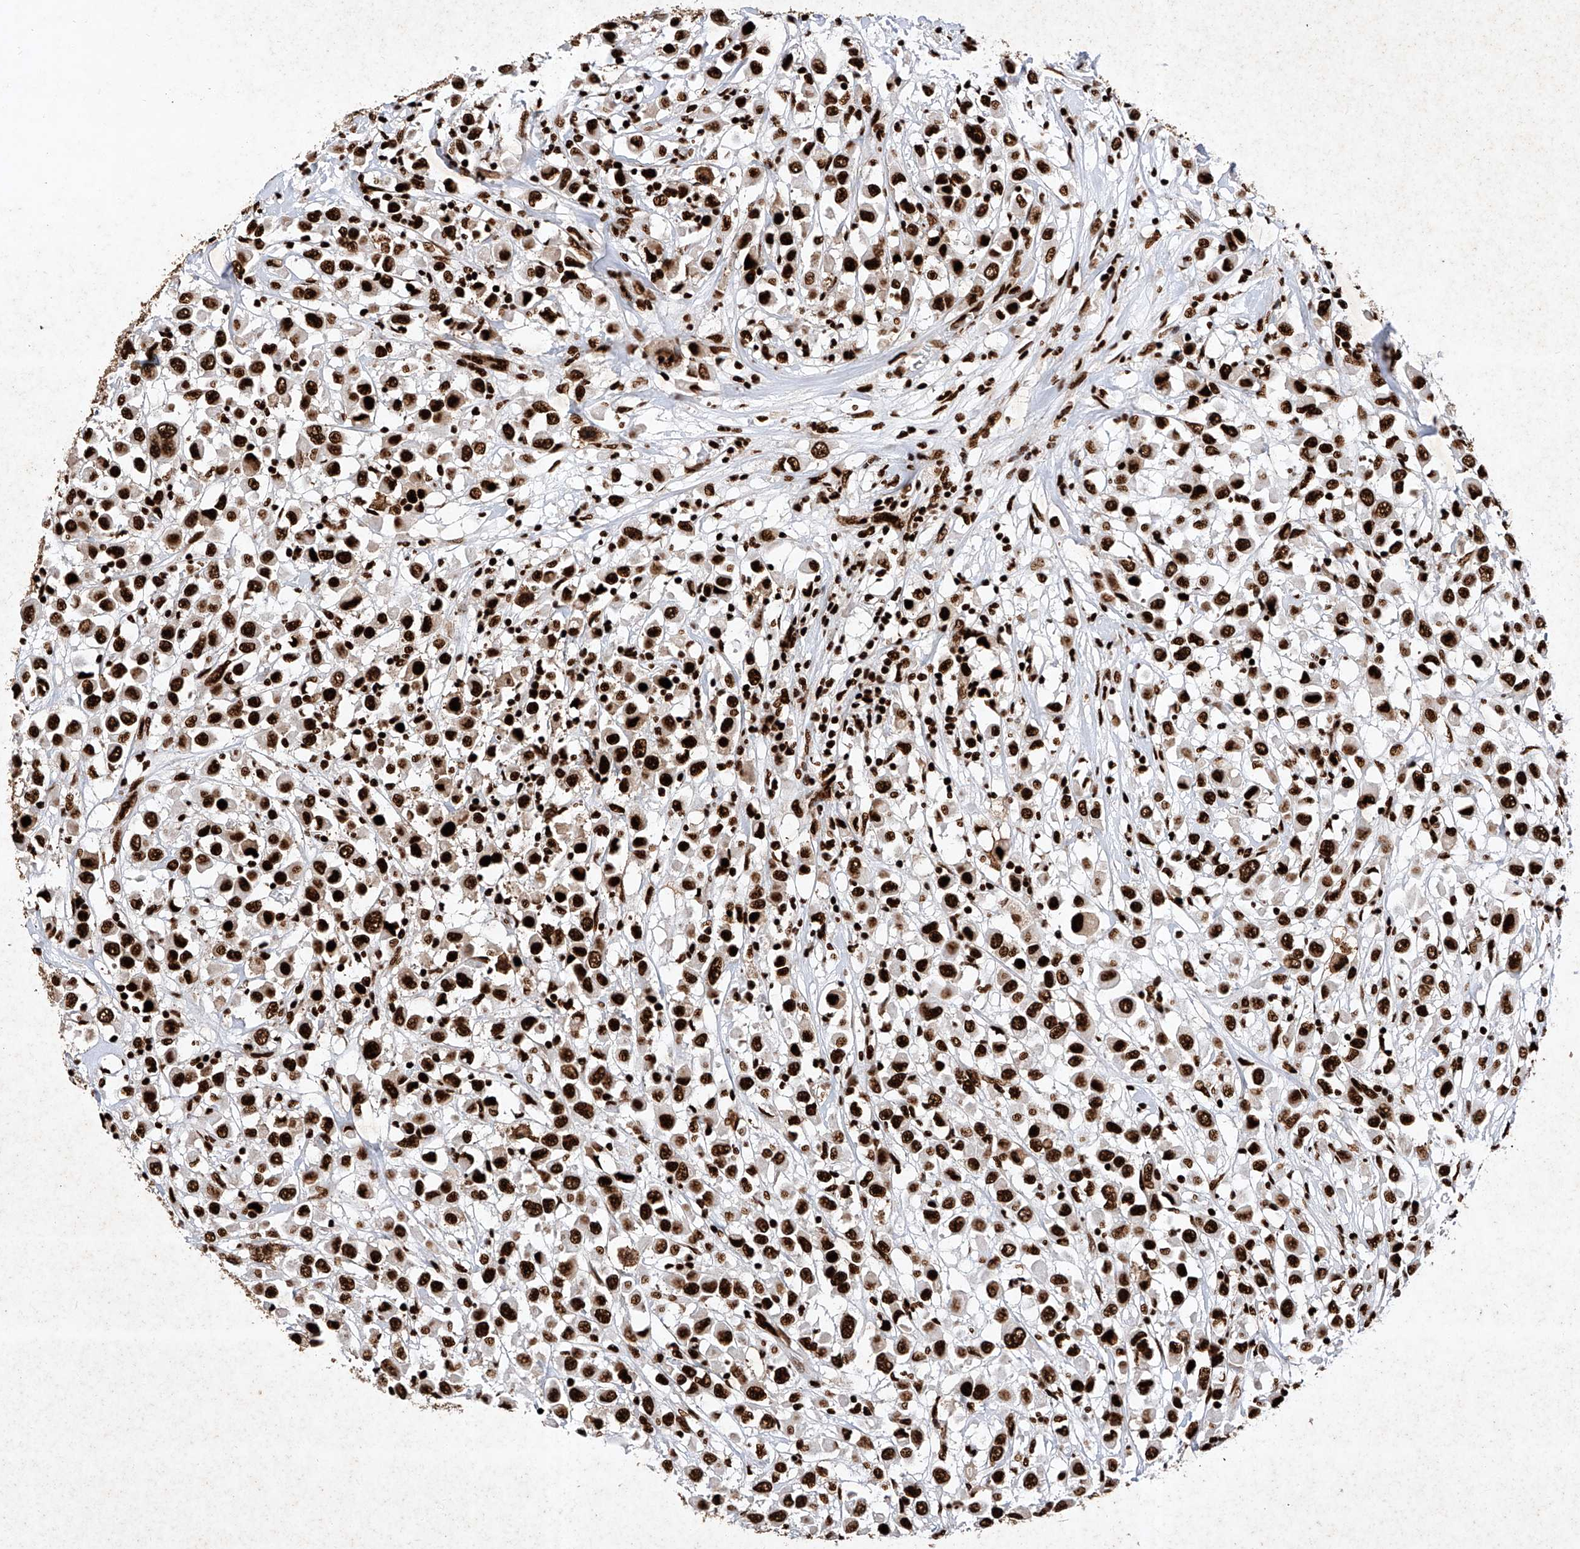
{"staining": {"intensity": "strong", "quantity": ">75%", "location": "nuclear"}, "tissue": "breast cancer", "cell_type": "Tumor cells", "image_type": "cancer", "snomed": [{"axis": "morphology", "description": "Duct carcinoma"}, {"axis": "topography", "description": "Breast"}], "caption": "Strong nuclear positivity for a protein is identified in approximately >75% of tumor cells of breast intraductal carcinoma using IHC.", "gene": "SRSF6", "patient": {"sex": "female", "age": 61}}